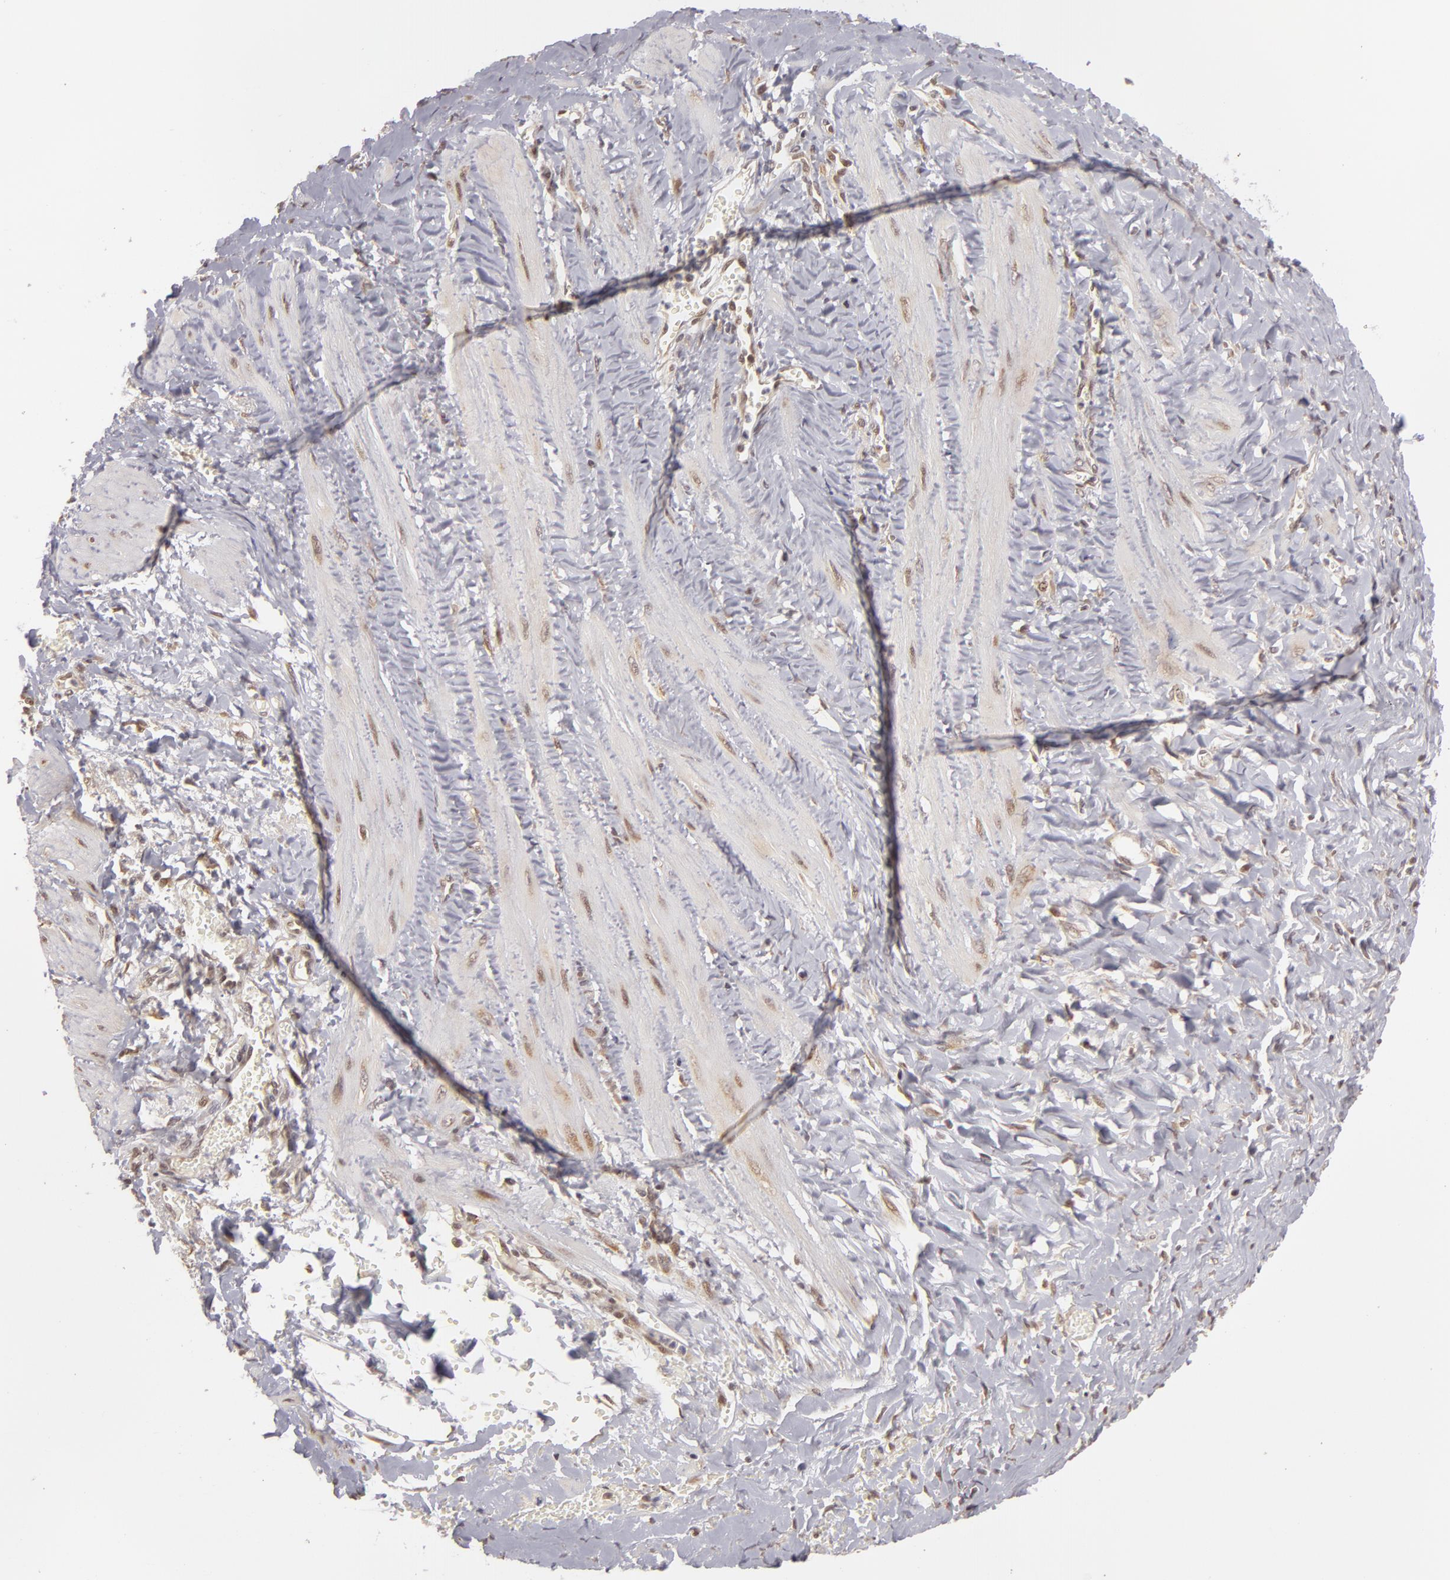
{"staining": {"intensity": "weak", "quantity": "25%-75%", "location": "nuclear"}, "tissue": "smooth muscle", "cell_type": "Smooth muscle cells", "image_type": "normal", "snomed": [{"axis": "morphology", "description": "Normal tissue, NOS"}, {"axis": "topography", "description": "Uterus"}], "caption": "Immunohistochemistry (IHC) staining of unremarkable smooth muscle, which exhibits low levels of weak nuclear staining in about 25%-75% of smooth muscle cells indicating weak nuclear protein staining. The staining was performed using DAB (3,3'-diaminobenzidine) (brown) for protein detection and nuclei were counterstained in hematoxylin (blue).", "gene": "ZNF133", "patient": {"sex": "female", "age": 56}}